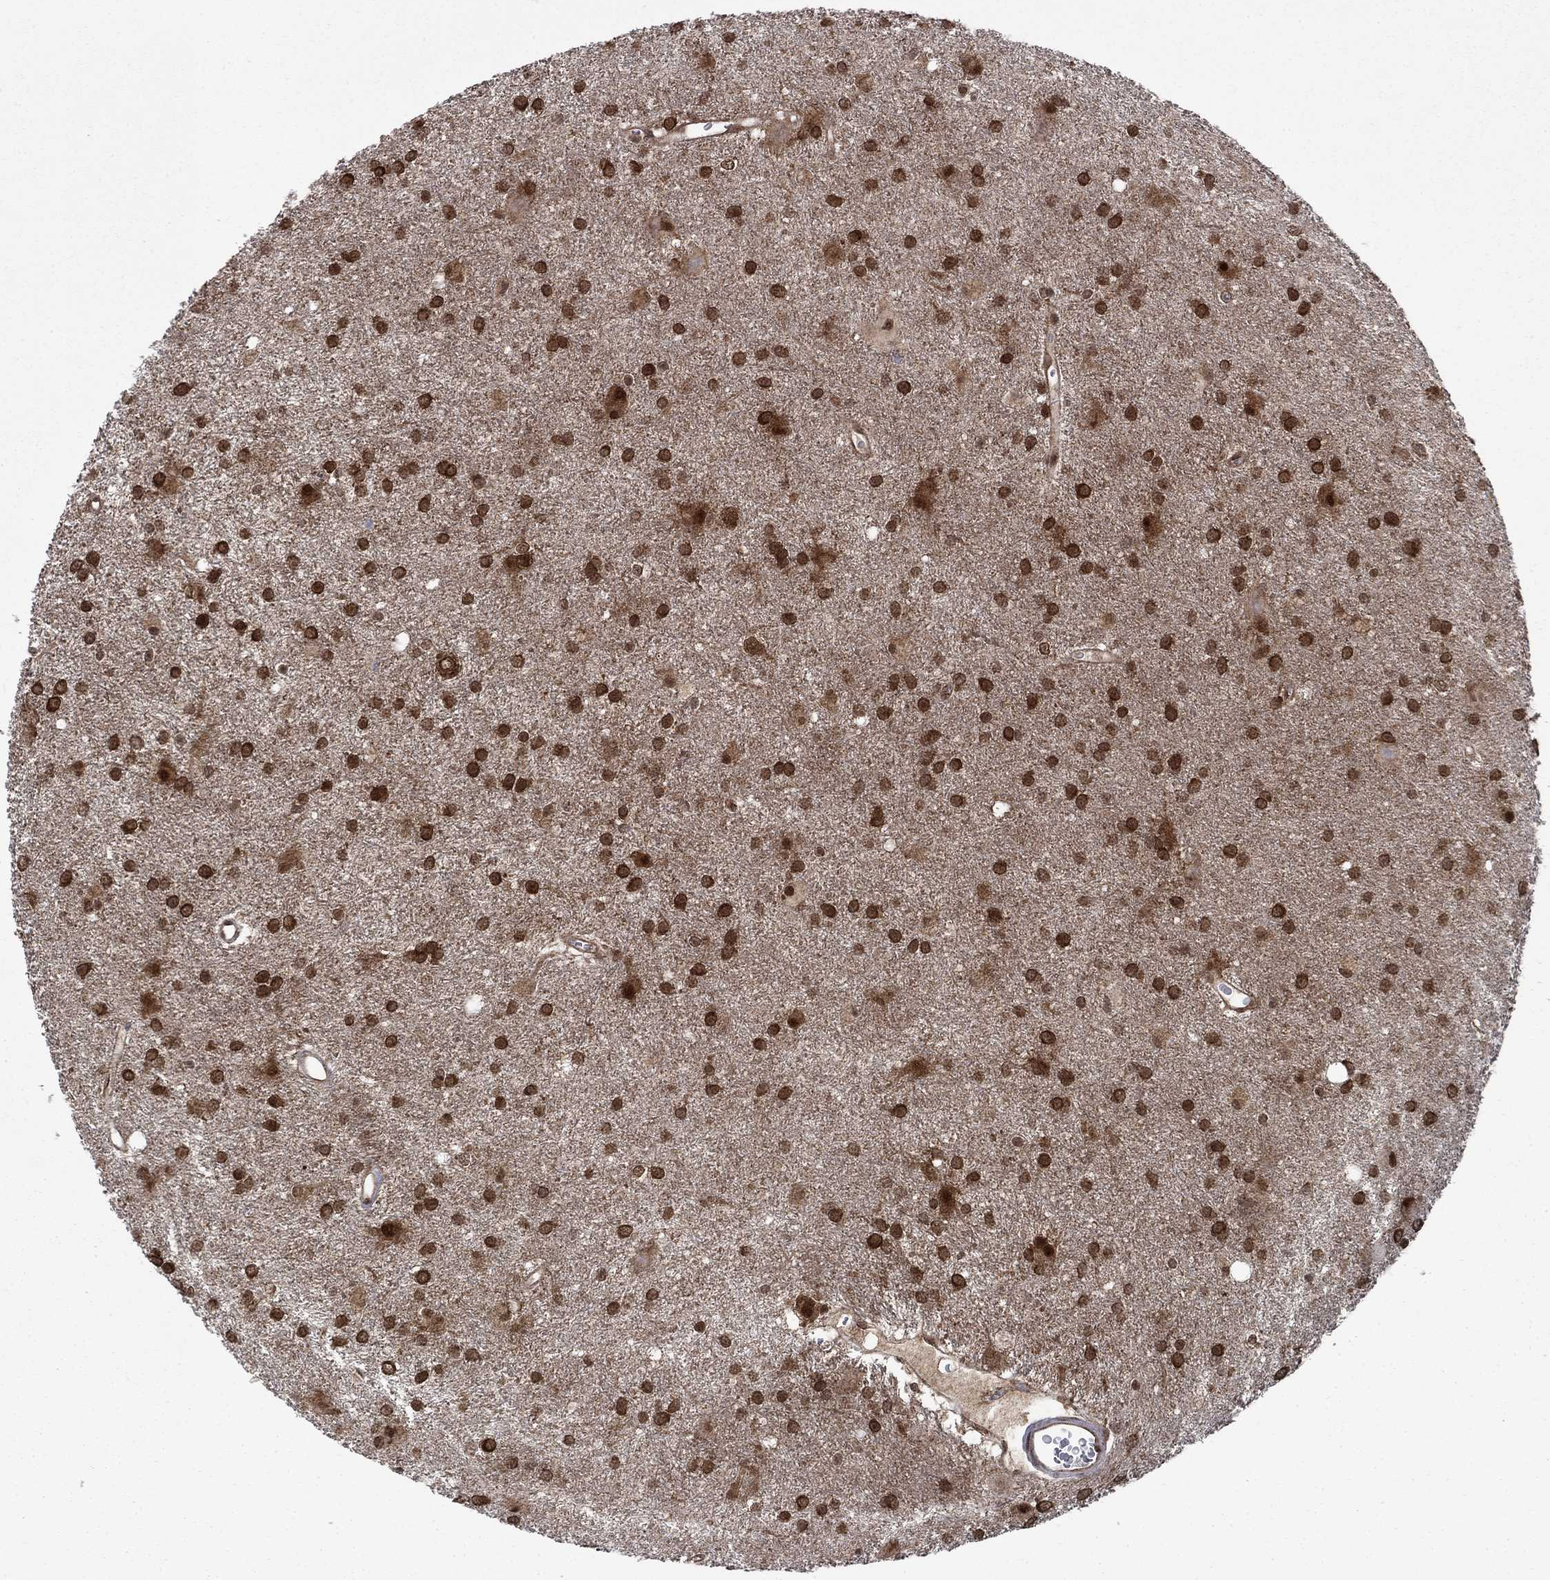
{"staining": {"intensity": "strong", "quantity": ">75%", "location": "nuclear"}, "tissue": "glioma", "cell_type": "Tumor cells", "image_type": "cancer", "snomed": [{"axis": "morphology", "description": "Glioma, malignant, Low grade"}, {"axis": "topography", "description": "Brain"}], "caption": "Low-grade glioma (malignant) stained with DAB immunohistochemistry exhibits high levels of strong nuclear positivity in approximately >75% of tumor cells.", "gene": "DNAJA1", "patient": {"sex": "male", "age": 58}}